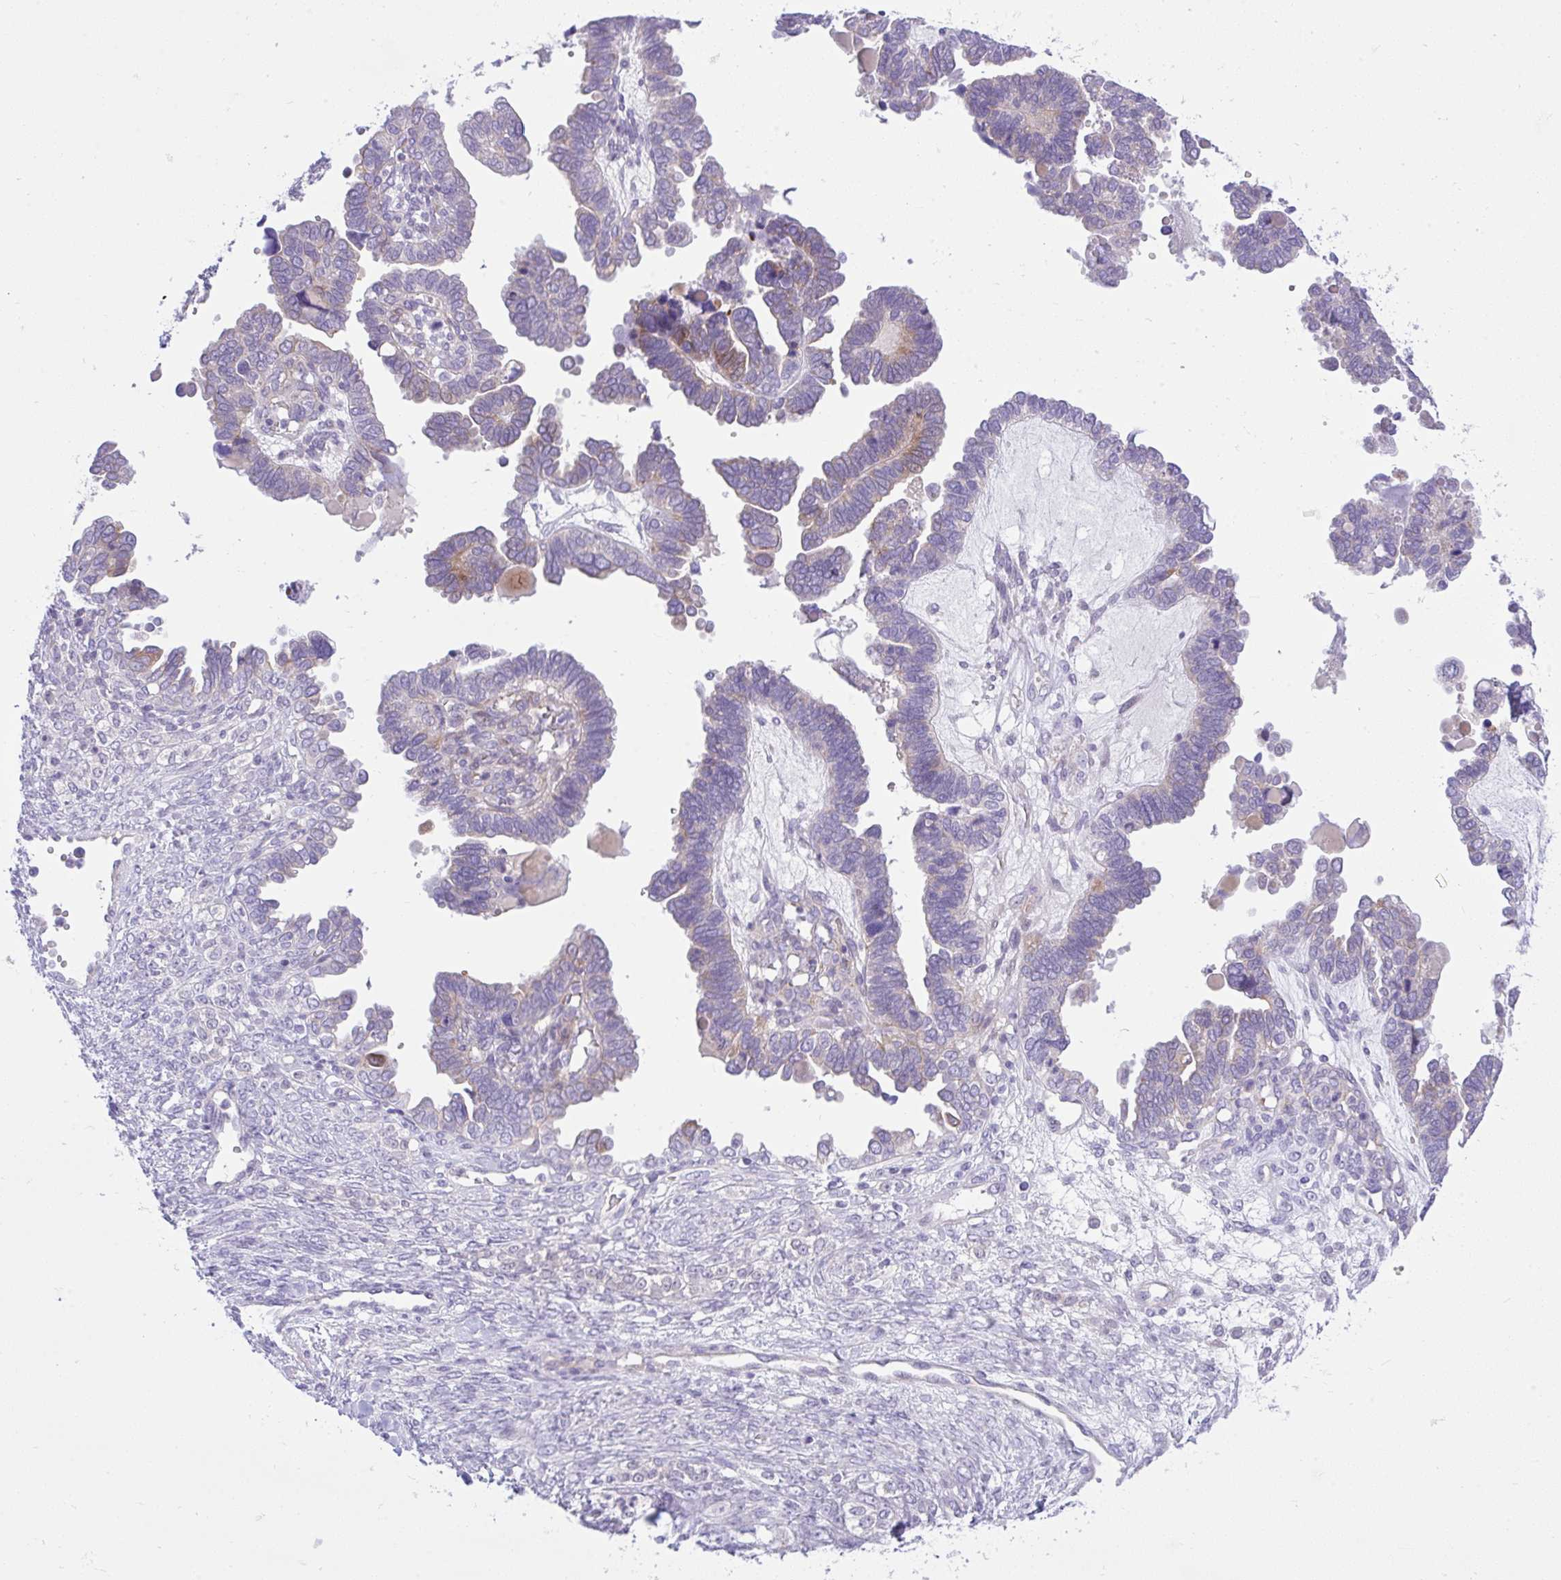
{"staining": {"intensity": "moderate", "quantity": "<25%", "location": "cytoplasmic/membranous"}, "tissue": "ovarian cancer", "cell_type": "Tumor cells", "image_type": "cancer", "snomed": [{"axis": "morphology", "description": "Cystadenocarcinoma, serous, NOS"}, {"axis": "topography", "description": "Ovary"}], "caption": "An immunohistochemistry micrograph of tumor tissue is shown. Protein staining in brown highlights moderate cytoplasmic/membranous positivity in ovarian cancer within tumor cells.", "gene": "ZNF101", "patient": {"sex": "female", "age": 51}}